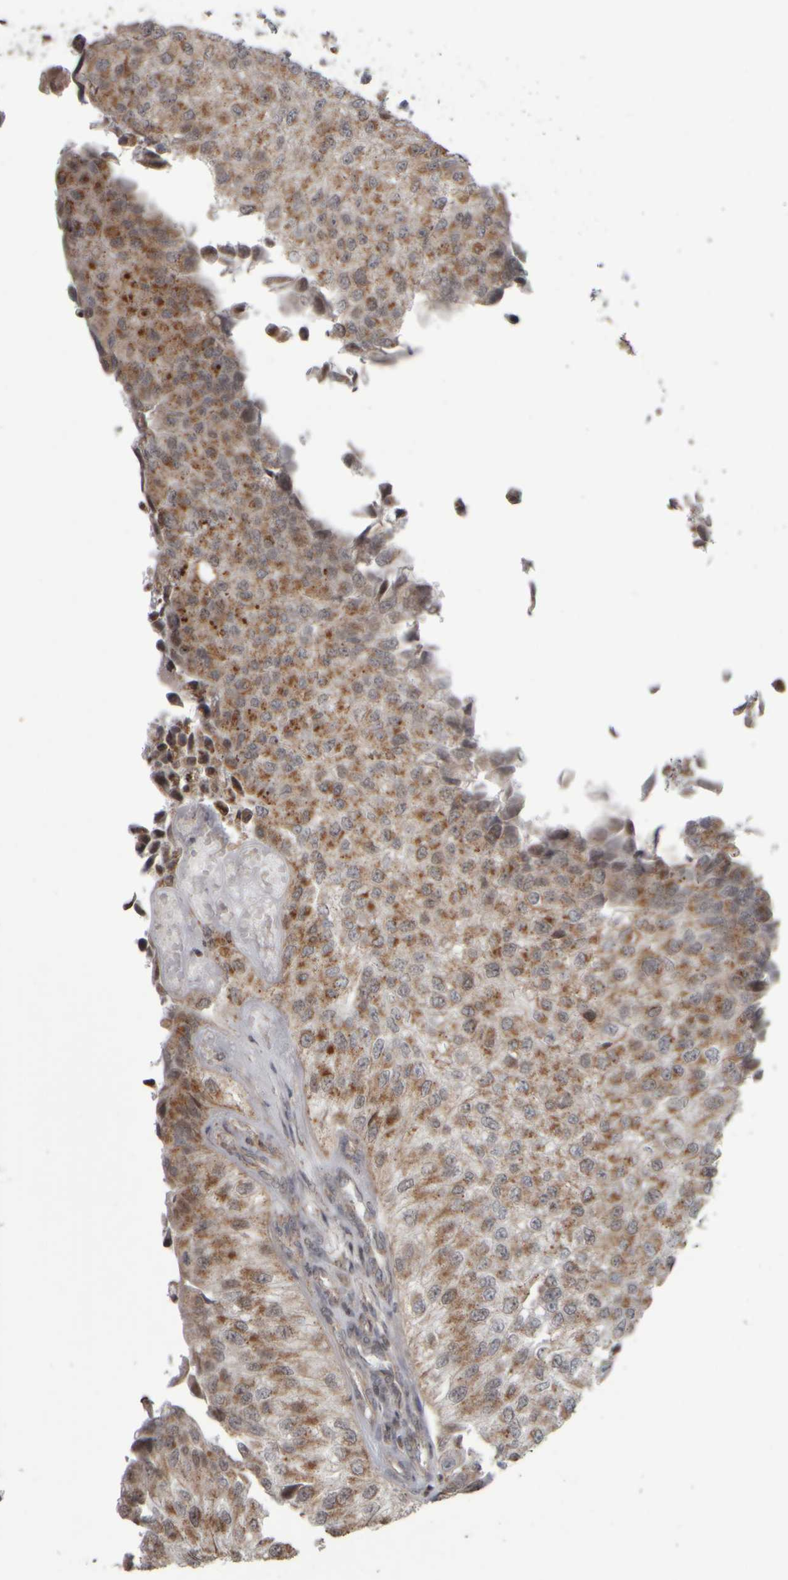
{"staining": {"intensity": "moderate", "quantity": ">75%", "location": "cytoplasmic/membranous"}, "tissue": "urothelial cancer", "cell_type": "Tumor cells", "image_type": "cancer", "snomed": [{"axis": "morphology", "description": "Urothelial carcinoma, High grade"}, {"axis": "topography", "description": "Kidney"}, {"axis": "topography", "description": "Urinary bladder"}], "caption": "This micrograph displays IHC staining of human urothelial cancer, with medium moderate cytoplasmic/membranous positivity in approximately >75% of tumor cells.", "gene": "CWC27", "patient": {"sex": "male", "age": 77}}